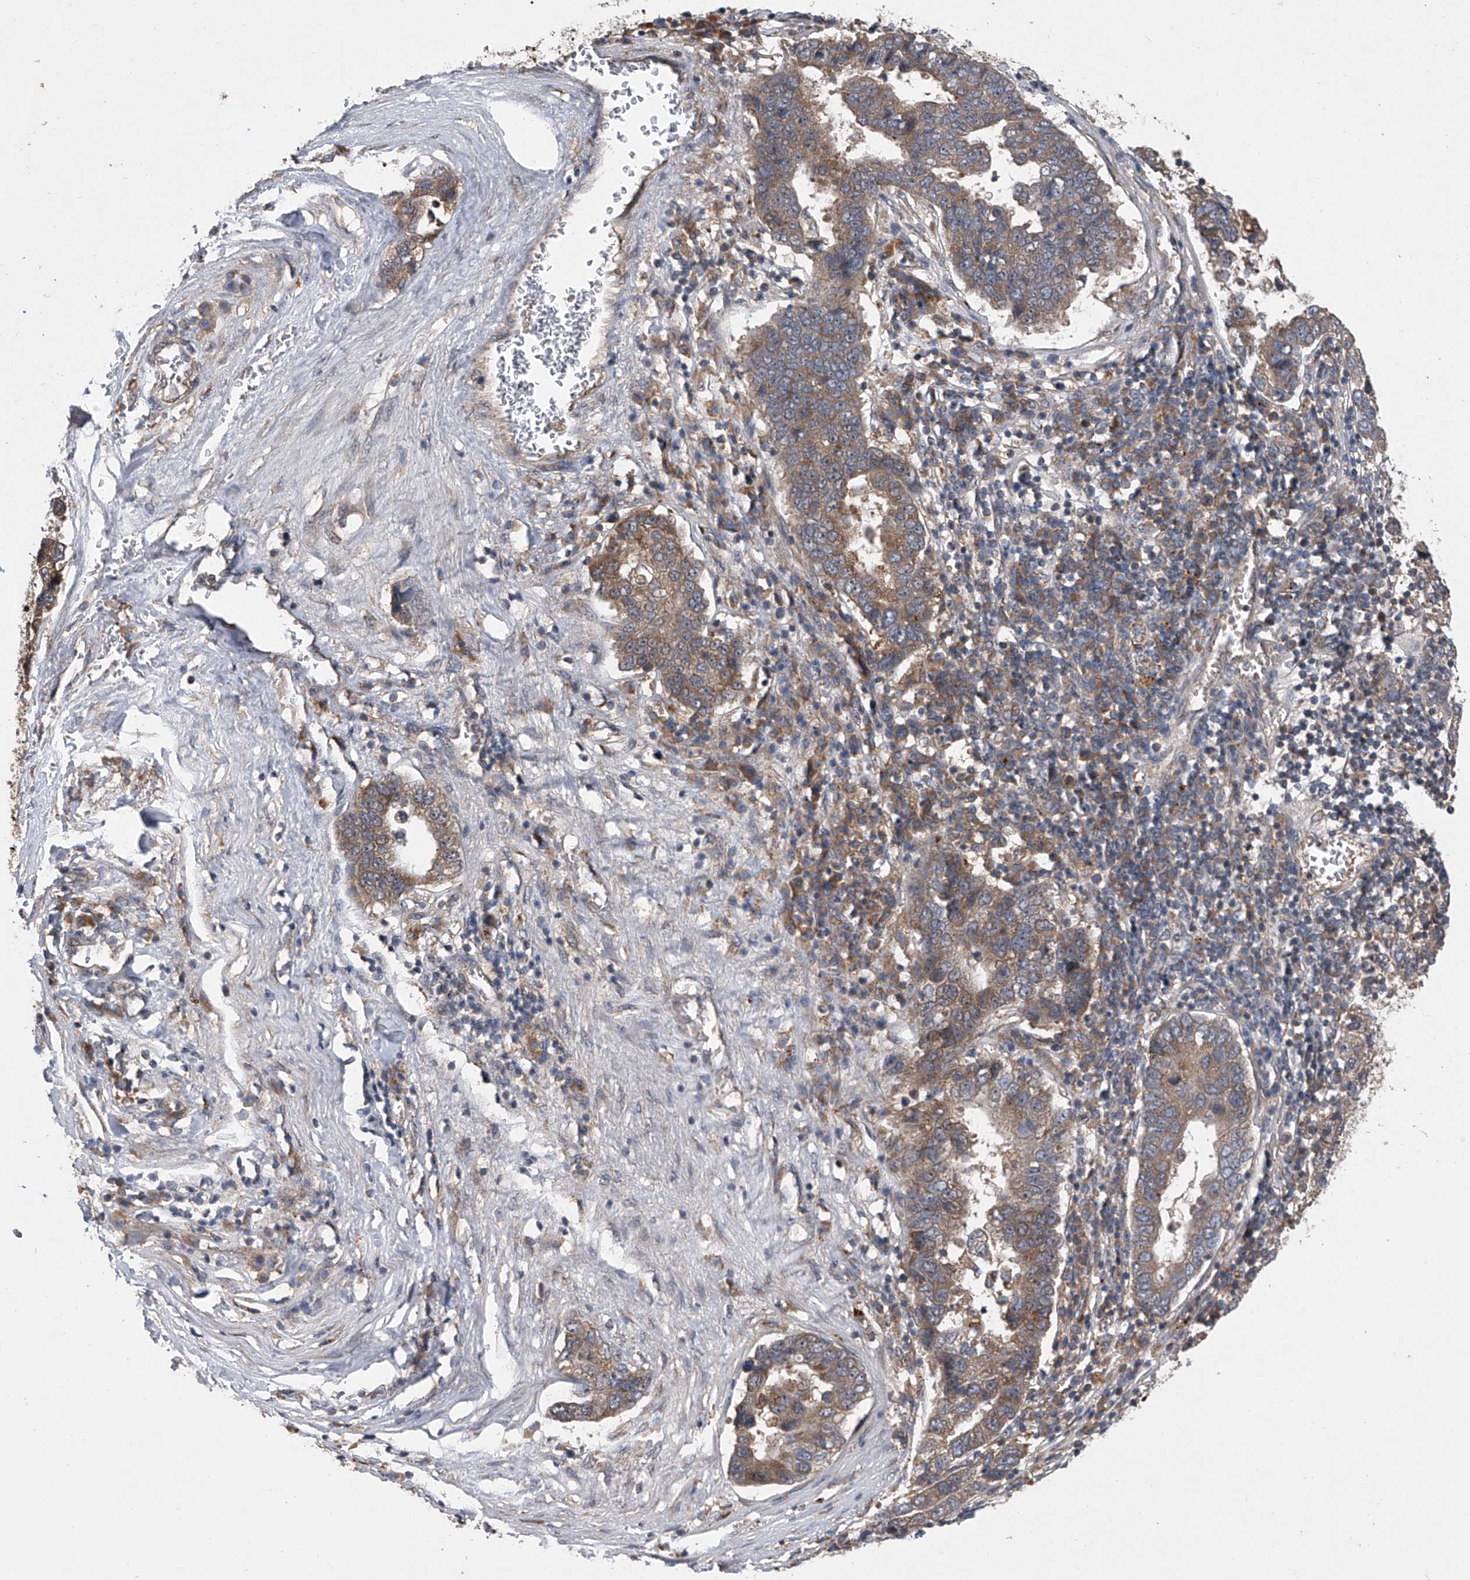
{"staining": {"intensity": "moderate", "quantity": "<25%", "location": "cytoplasmic/membranous"}, "tissue": "pancreatic cancer", "cell_type": "Tumor cells", "image_type": "cancer", "snomed": [{"axis": "morphology", "description": "Adenocarcinoma, NOS"}, {"axis": "topography", "description": "Pancreas"}], "caption": "Pancreatic cancer stained with DAB immunohistochemistry displays low levels of moderate cytoplasmic/membranous expression in about <25% of tumor cells.", "gene": "GEMIN8", "patient": {"sex": "female", "age": 61}}